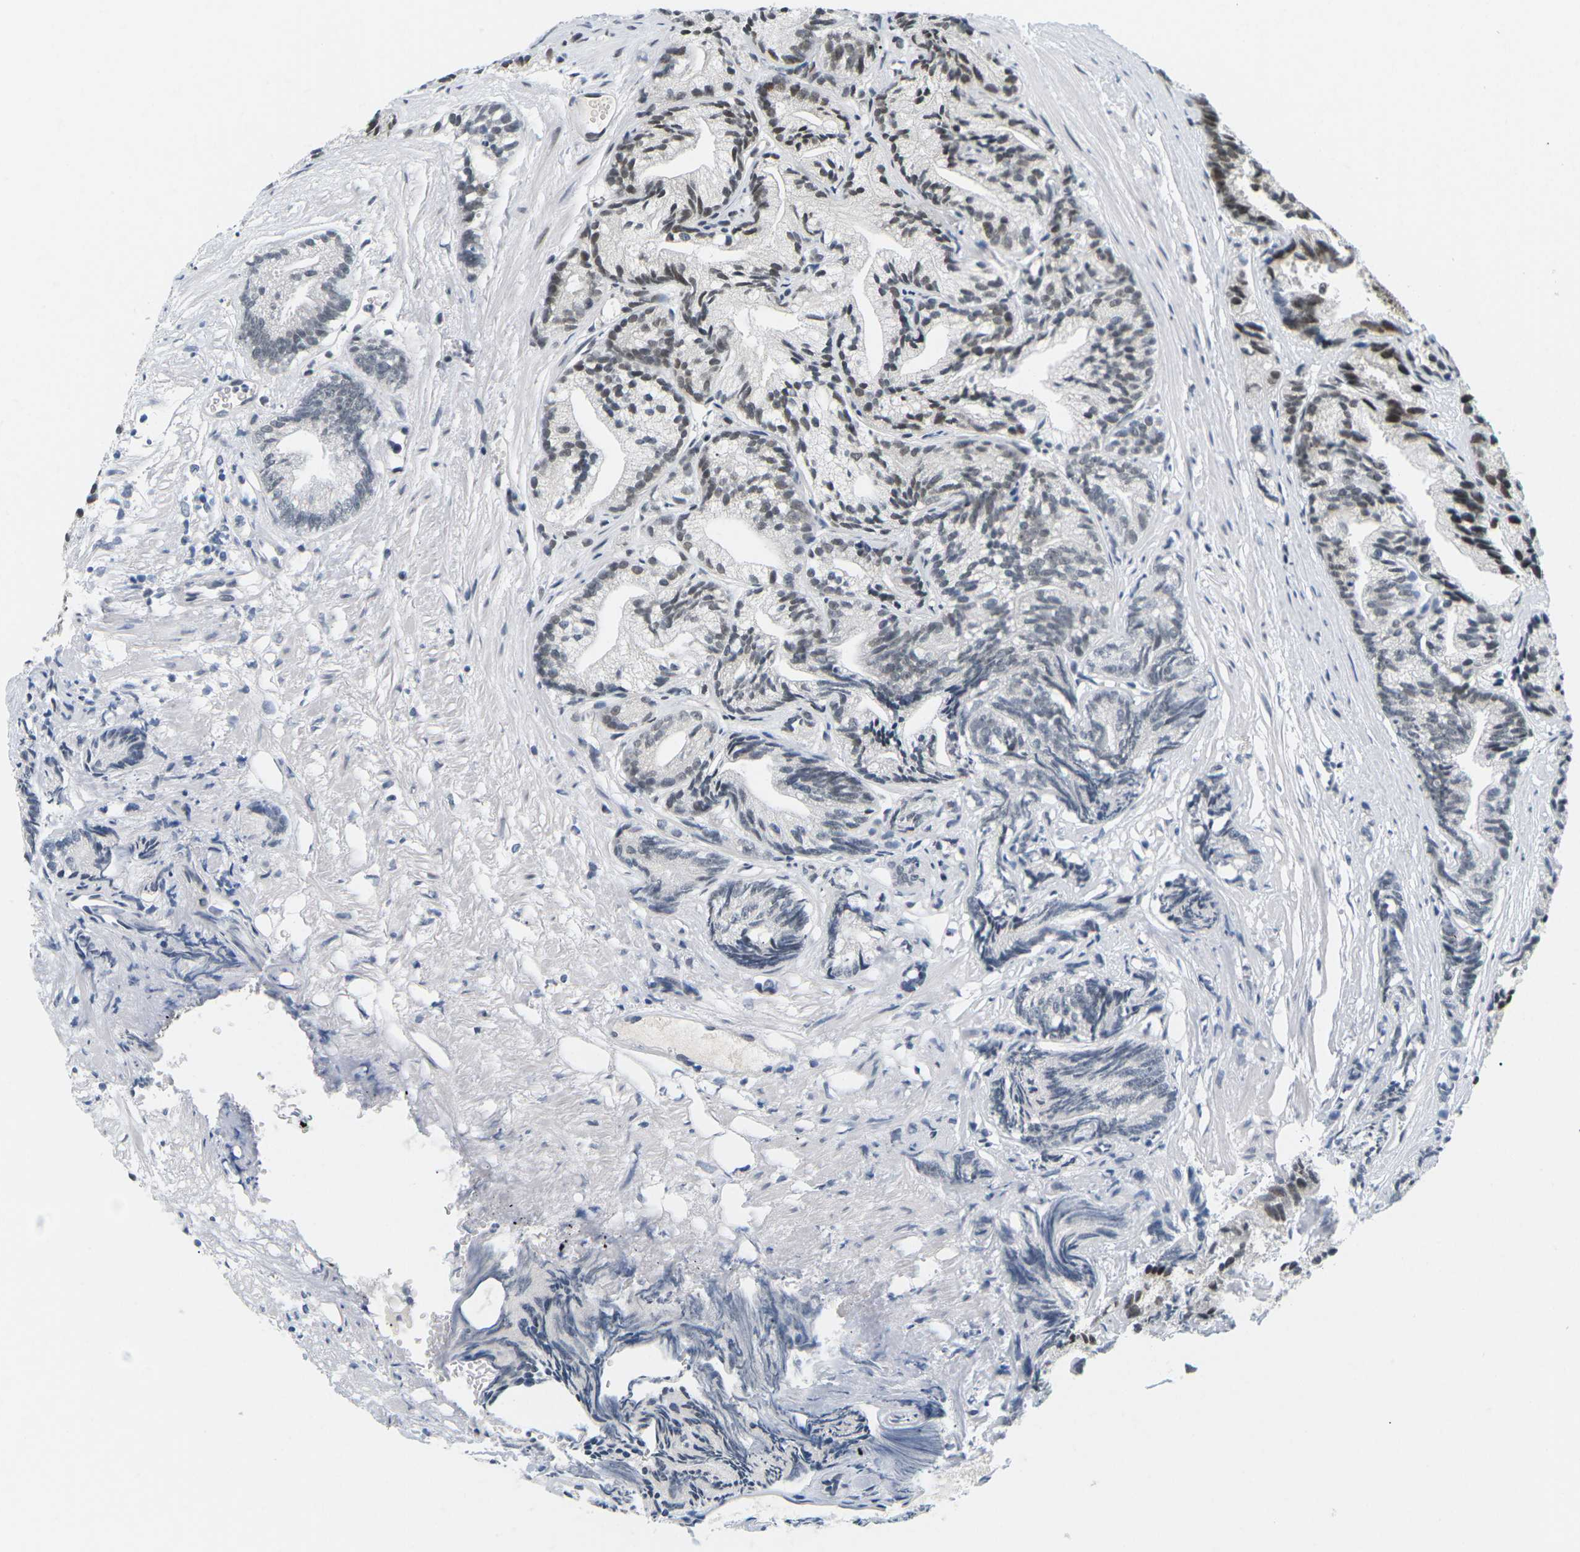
{"staining": {"intensity": "moderate", "quantity": "<25%", "location": "nuclear"}, "tissue": "prostate cancer", "cell_type": "Tumor cells", "image_type": "cancer", "snomed": [{"axis": "morphology", "description": "Adenocarcinoma, Low grade"}, {"axis": "topography", "description": "Prostate"}], "caption": "Immunohistochemistry of low-grade adenocarcinoma (prostate) shows low levels of moderate nuclear positivity in approximately <25% of tumor cells.", "gene": "CELF1", "patient": {"sex": "male", "age": 89}}